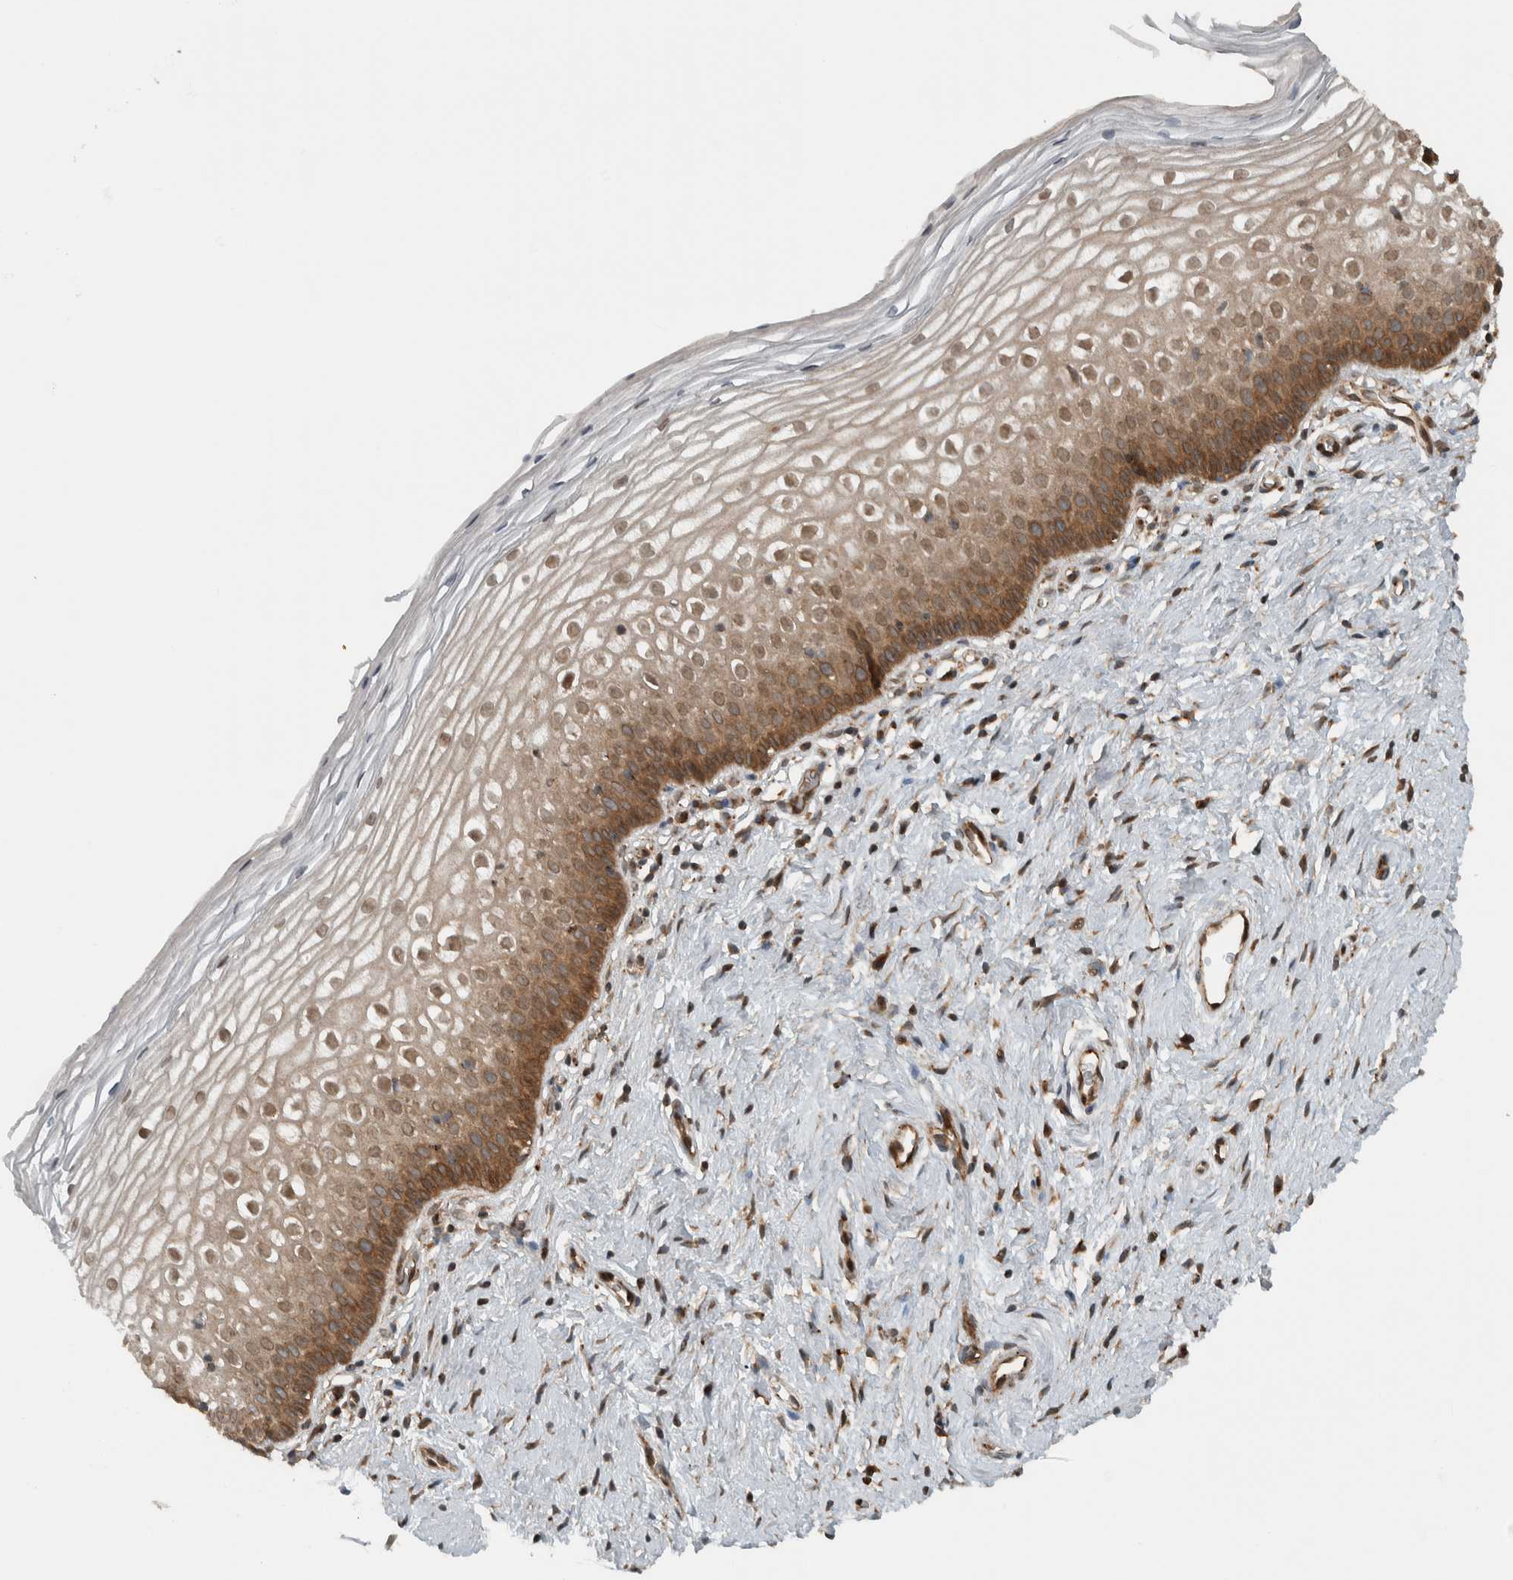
{"staining": {"intensity": "moderate", "quantity": ">75%", "location": "cytoplasmic/membranous,nuclear"}, "tissue": "cervix", "cell_type": "Squamous epithelial cells", "image_type": "normal", "snomed": [{"axis": "morphology", "description": "Normal tissue, NOS"}, {"axis": "topography", "description": "Cervix"}], "caption": "A micrograph of cervix stained for a protein displays moderate cytoplasmic/membranous,nuclear brown staining in squamous epithelial cells.", "gene": "GIGYF1", "patient": {"sex": "female", "age": 27}}